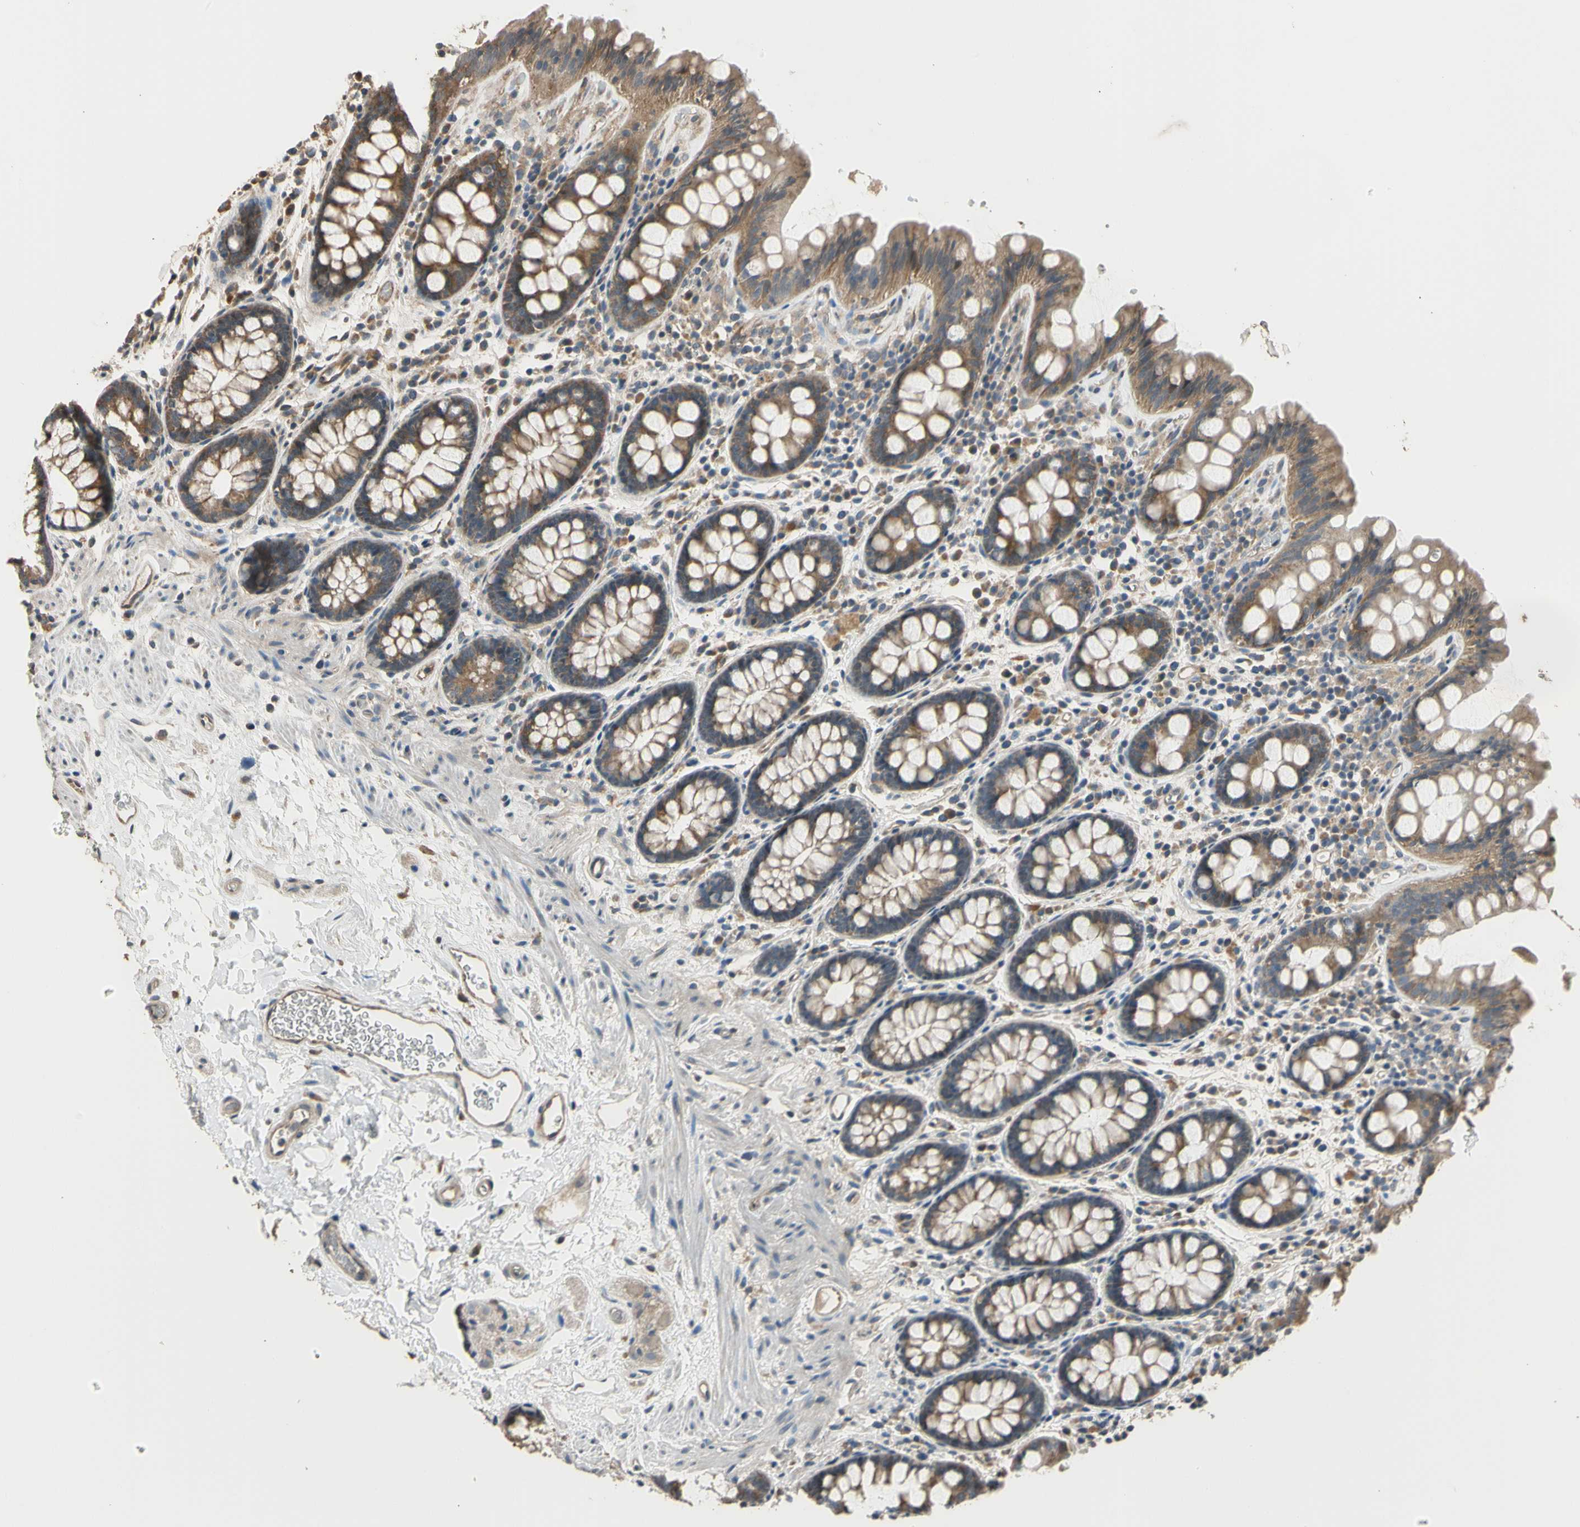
{"staining": {"intensity": "moderate", "quantity": ">75%", "location": "cytoplasmic/membranous"}, "tissue": "colon", "cell_type": "Endothelial cells", "image_type": "normal", "snomed": [{"axis": "morphology", "description": "Normal tissue, NOS"}, {"axis": "topography", "description": "Colon"}], "caption": "A brown stain shows moderate cytoplasmic/membranous expression of a protein in endothelial cells of benign human colon.", "gene": "EFNB2", "patient": {"sex": "female", "age": 80}}